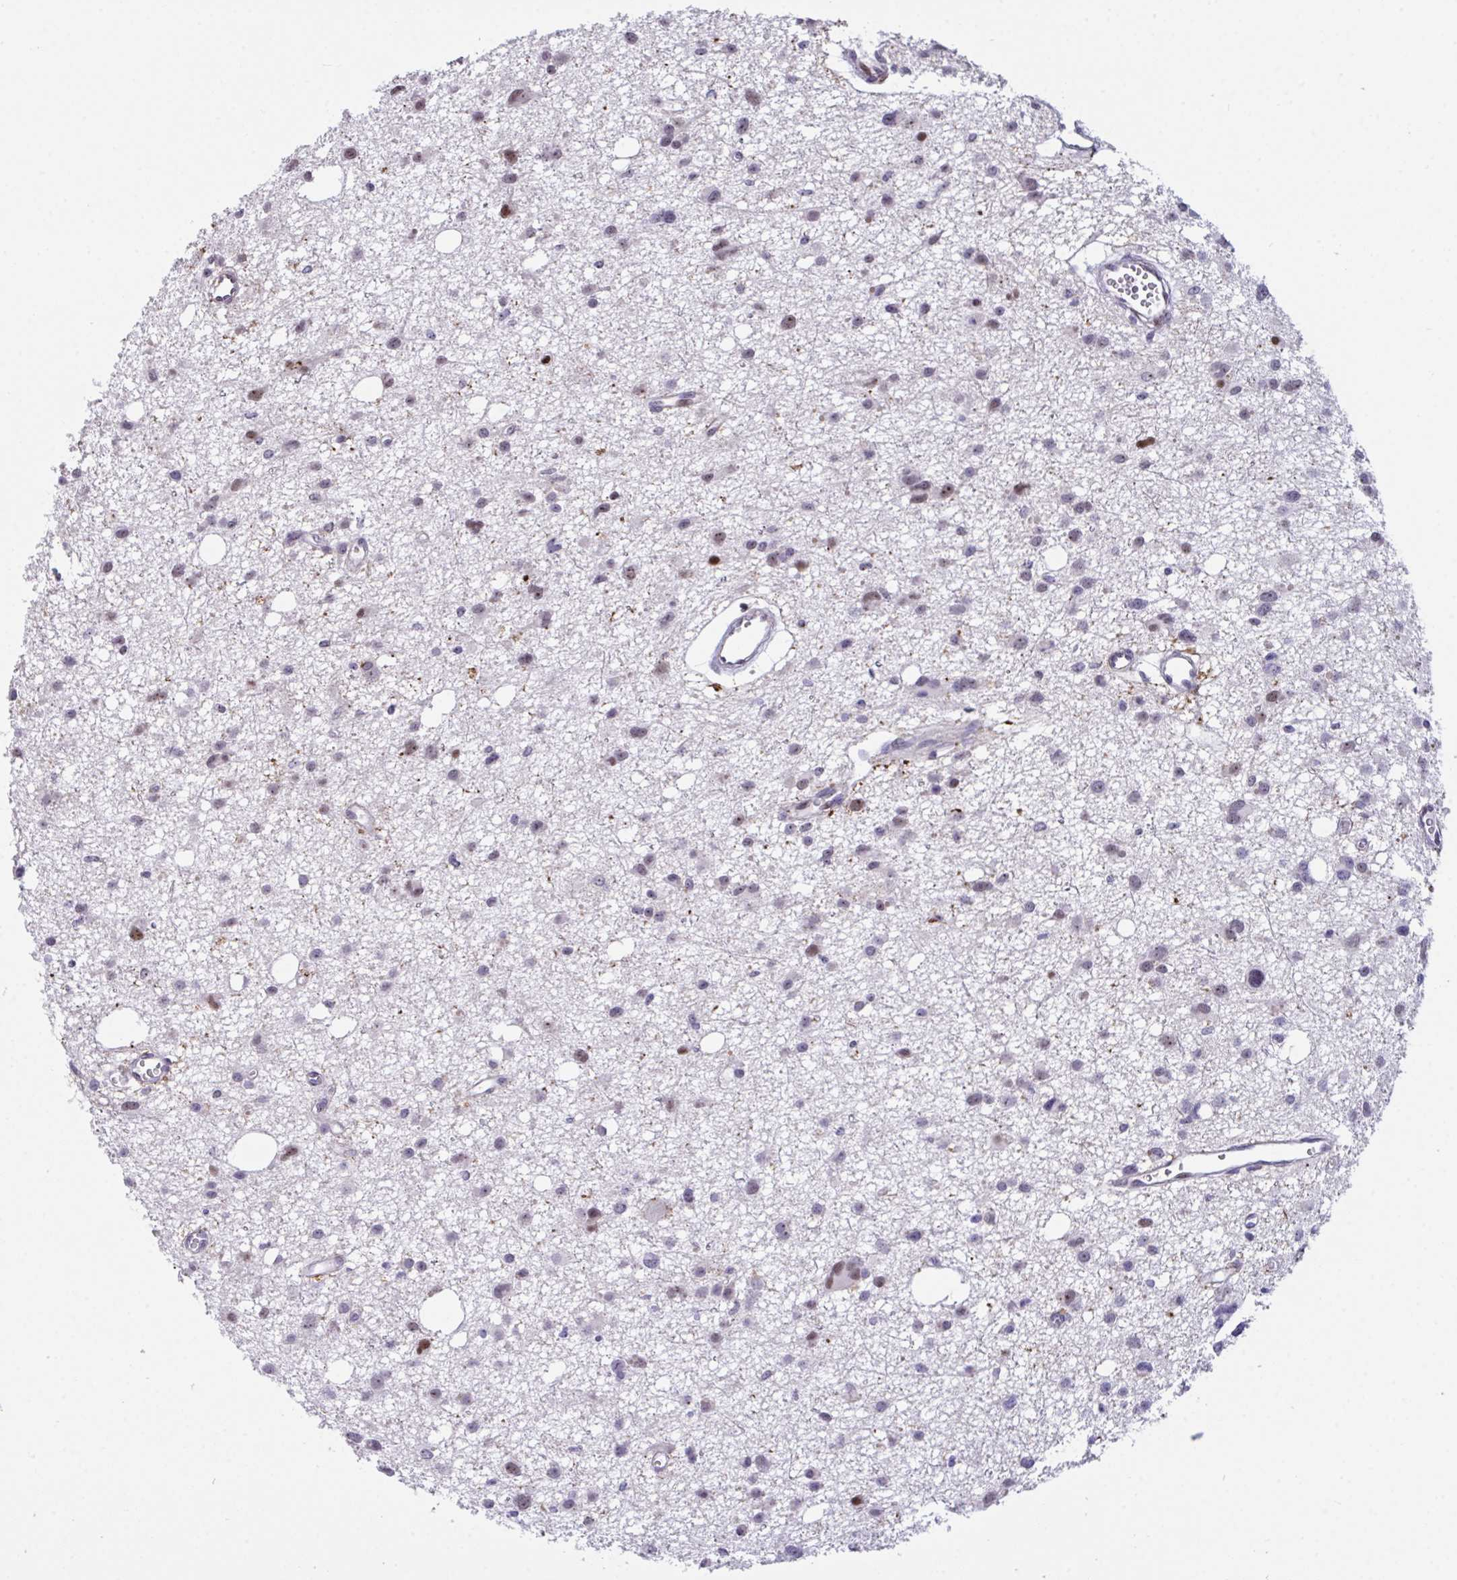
{"staining": {"intensity": "moderate", "quantity": "<25%", "location": "nuclear"}, "tissue": "glioma", "cell_type": "Tumor cells", "image_type": "cancer", "snomed": [{"axis": "morphology", "description": "Glioma, malignant, High grade"}, {"axis": "topography", "description": "Brain"}], "caption": "DAB (3,3'-diaminobenzidine) immunohistochemical staining of human malignant glioma (high-grade) demonstrates moderate nuclear protein positivity in about <25% of tumor cells. (Stains: DAB in brown, nuclei in blue, Microscopy: brightfield microscopy at high magnification).", "gene": "PELI2", "patient": {"sex": "male", "age": 23}}